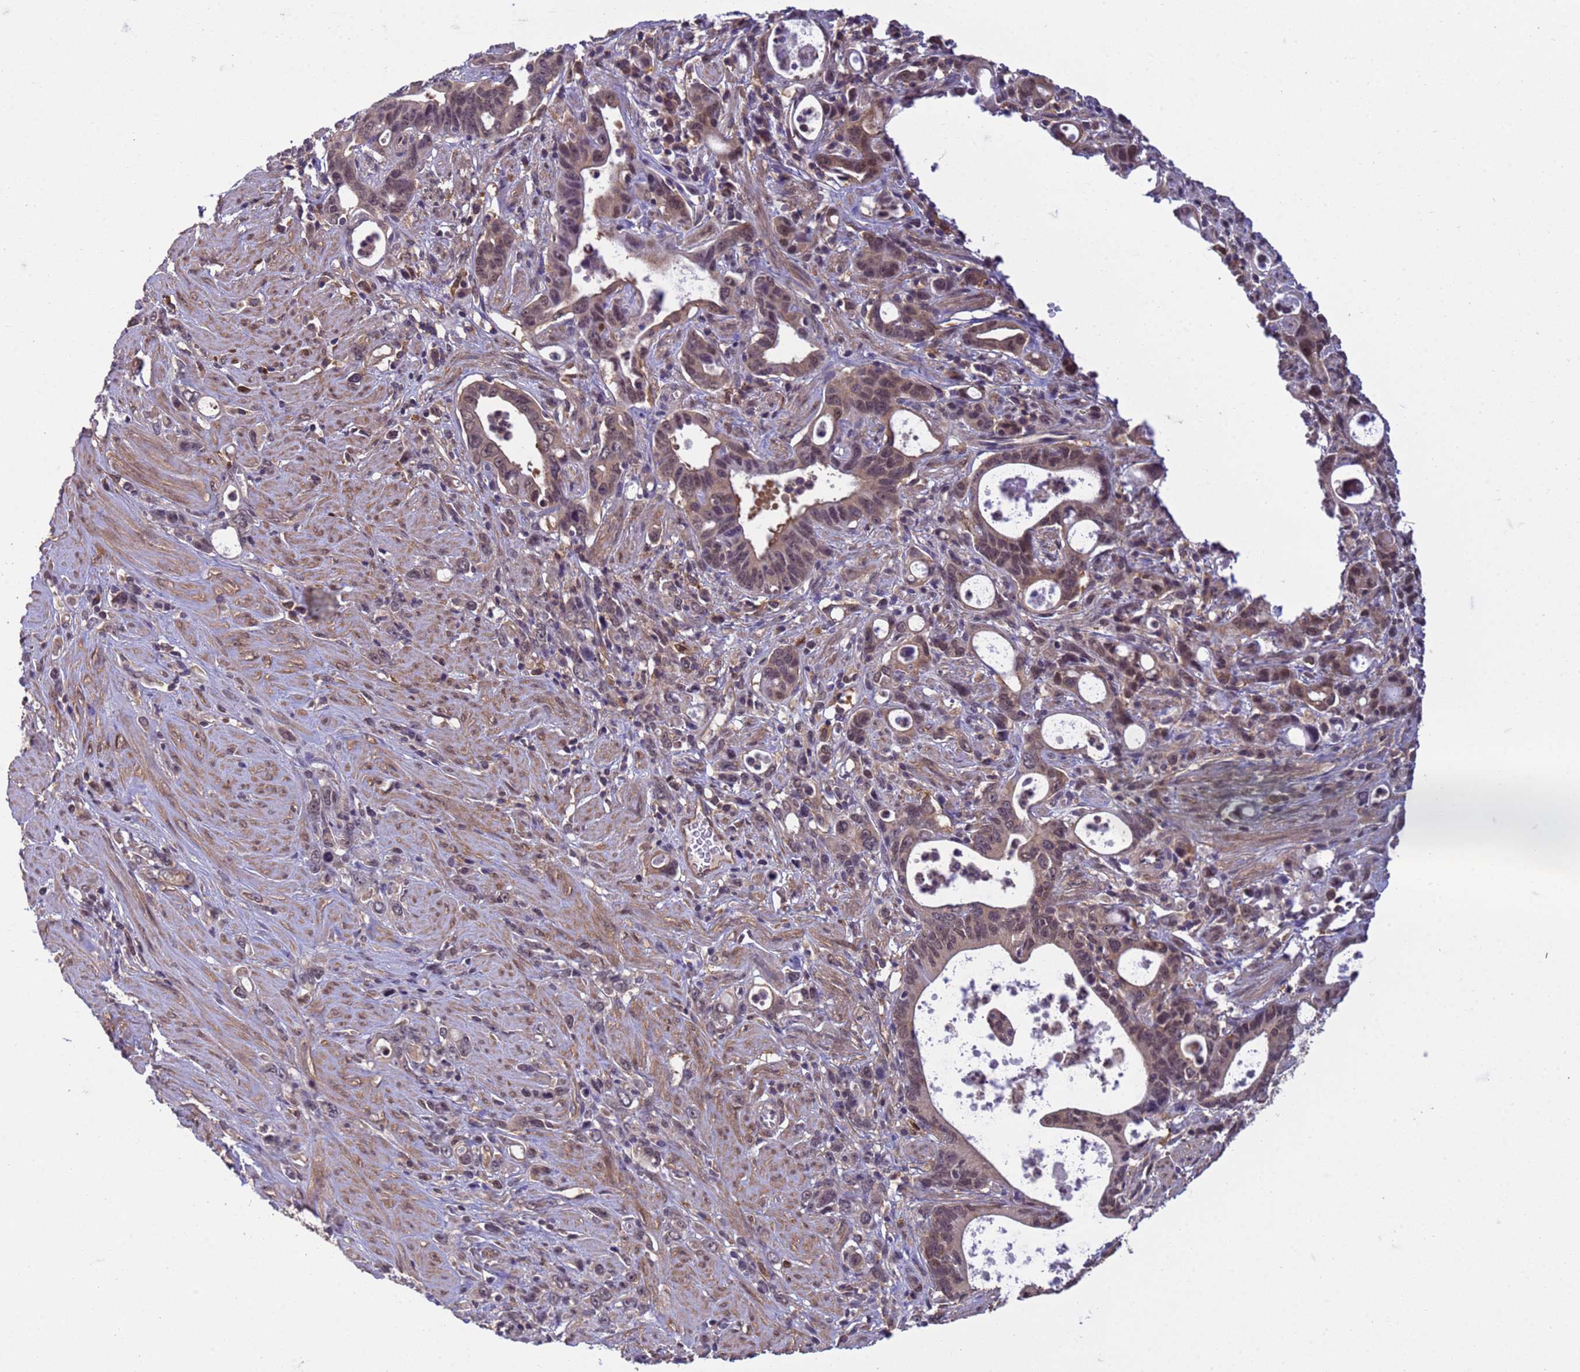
{"staining": {"intensity": "weak", "quantity": "25%-75%", "location": "cytoplasmic/membranous,nuclear"}, "tissue": "stomach cancer", "cell_type": "Tumor cells", "image_type": "cancer", "snomed": [{"axis": "morphology", "description": "Adenocarcinoma, NOS"}, {"axis": "topography", "description": "Stomach, lower"}], "caption": "Adenocarcinoma (stomach) was stained to show a protein in brown. There is low levels of weak cytoplasmic/membranous and nuclear staining in about 25%-75% of tumor cells.", "gene": "NPEPPS", "patient": {"sex": "female", "age": 43}}